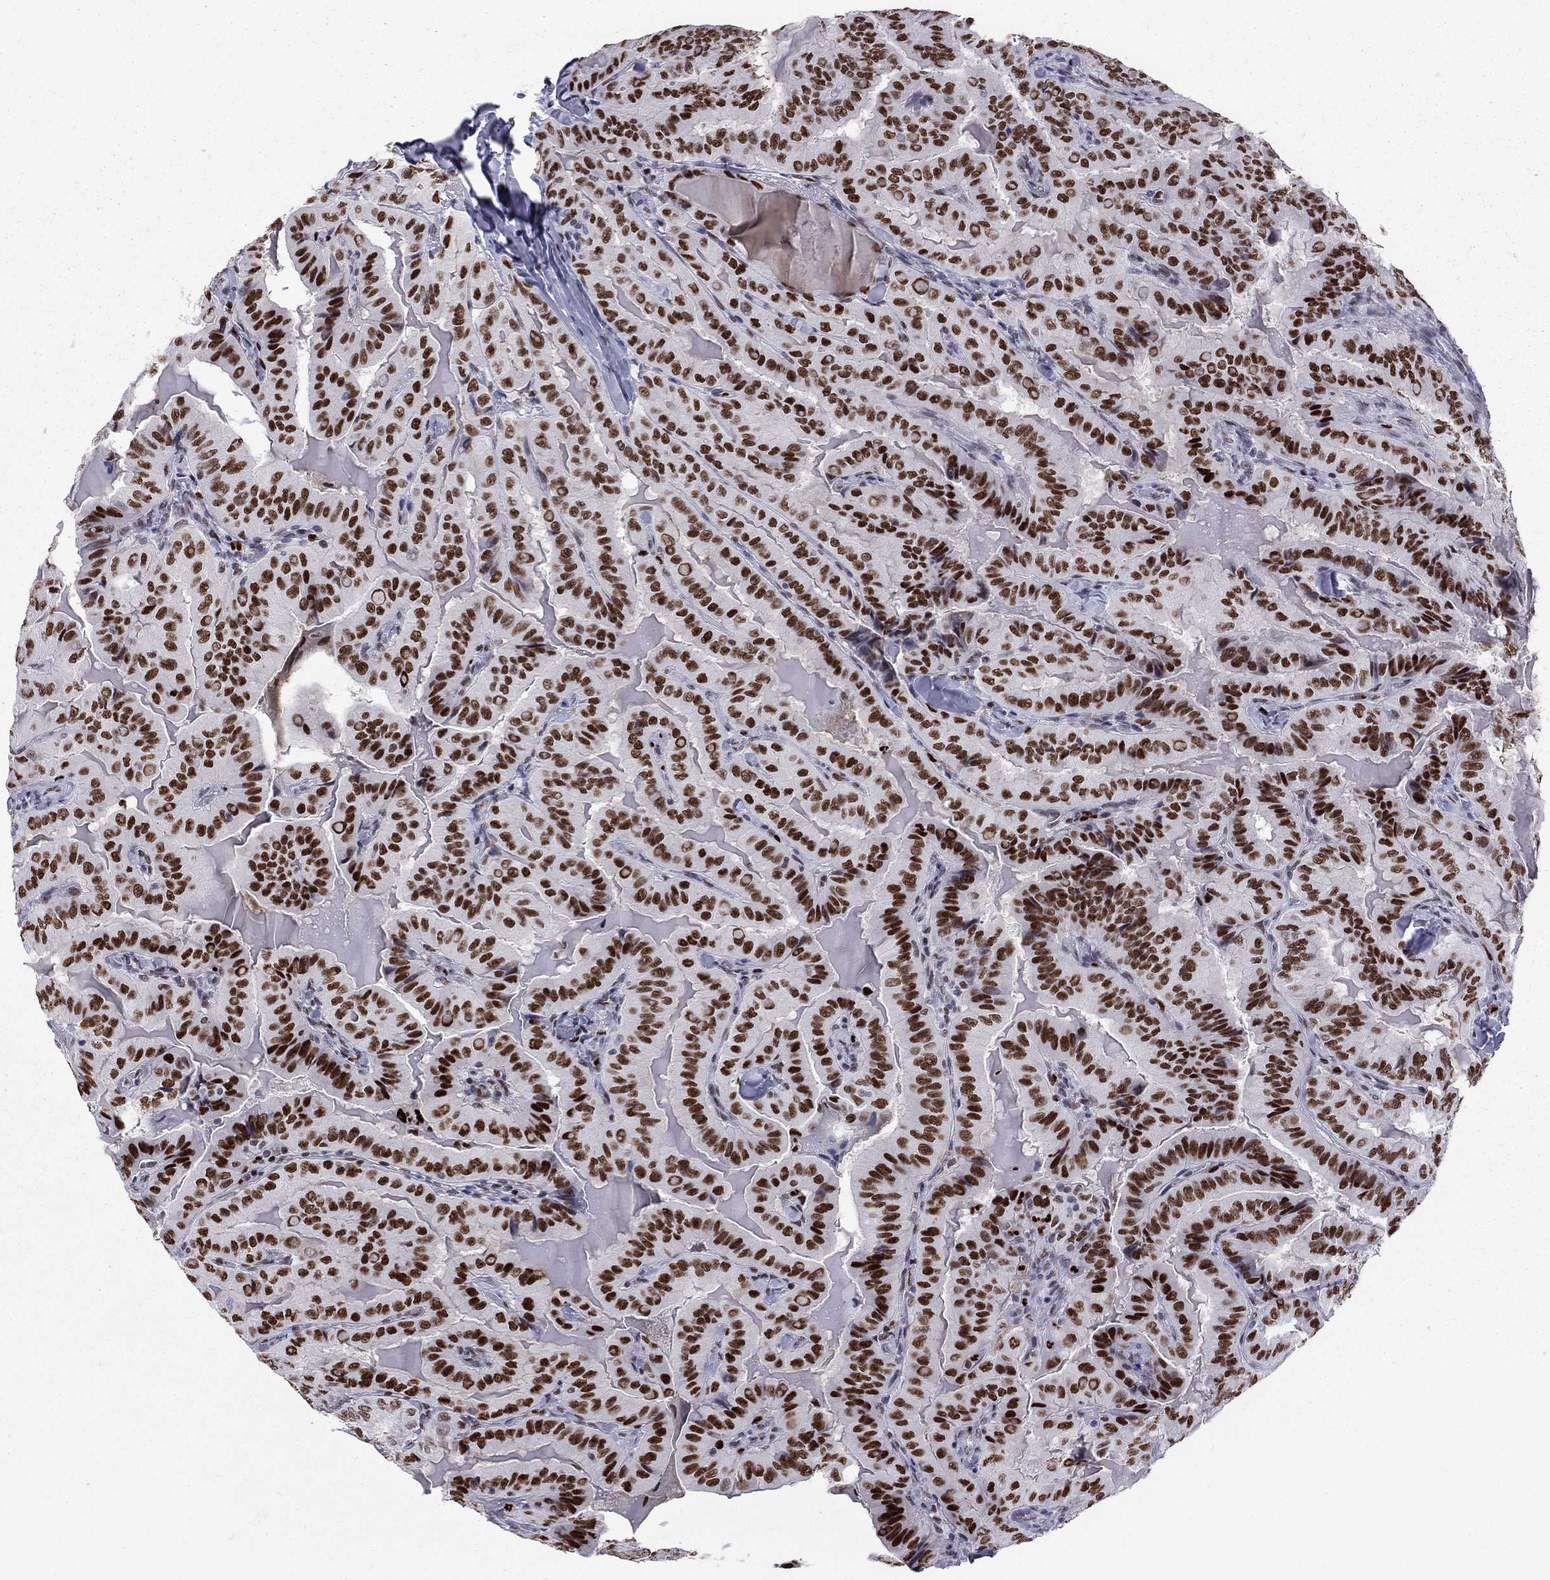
{"staining": {"intensity": "strong", "quantity": ">75%", "location": "nuclear"}, "tissue": "thyroid cancer", "cell_type": "Tumor cells", "image_type": "cancer", "snomed": [{"axis": "morphology", "description": "Papillary adenocarcinoma, NOS"}, {"axis": "topography", "description": "Thyroid gland"}], "caption": "Immunohistochemistry (IHC) image of neoplastic tissue: human thyroid cancer (papillary adenocarcinoma) stained using immunohistochemistry exhibits high levels of strong protein expression localized specifically in the nuclear of tumor cells, appearing as a nuclear brown color.", "gene": "PCGF3", "patient": {"sex": "female", "age": 68}}